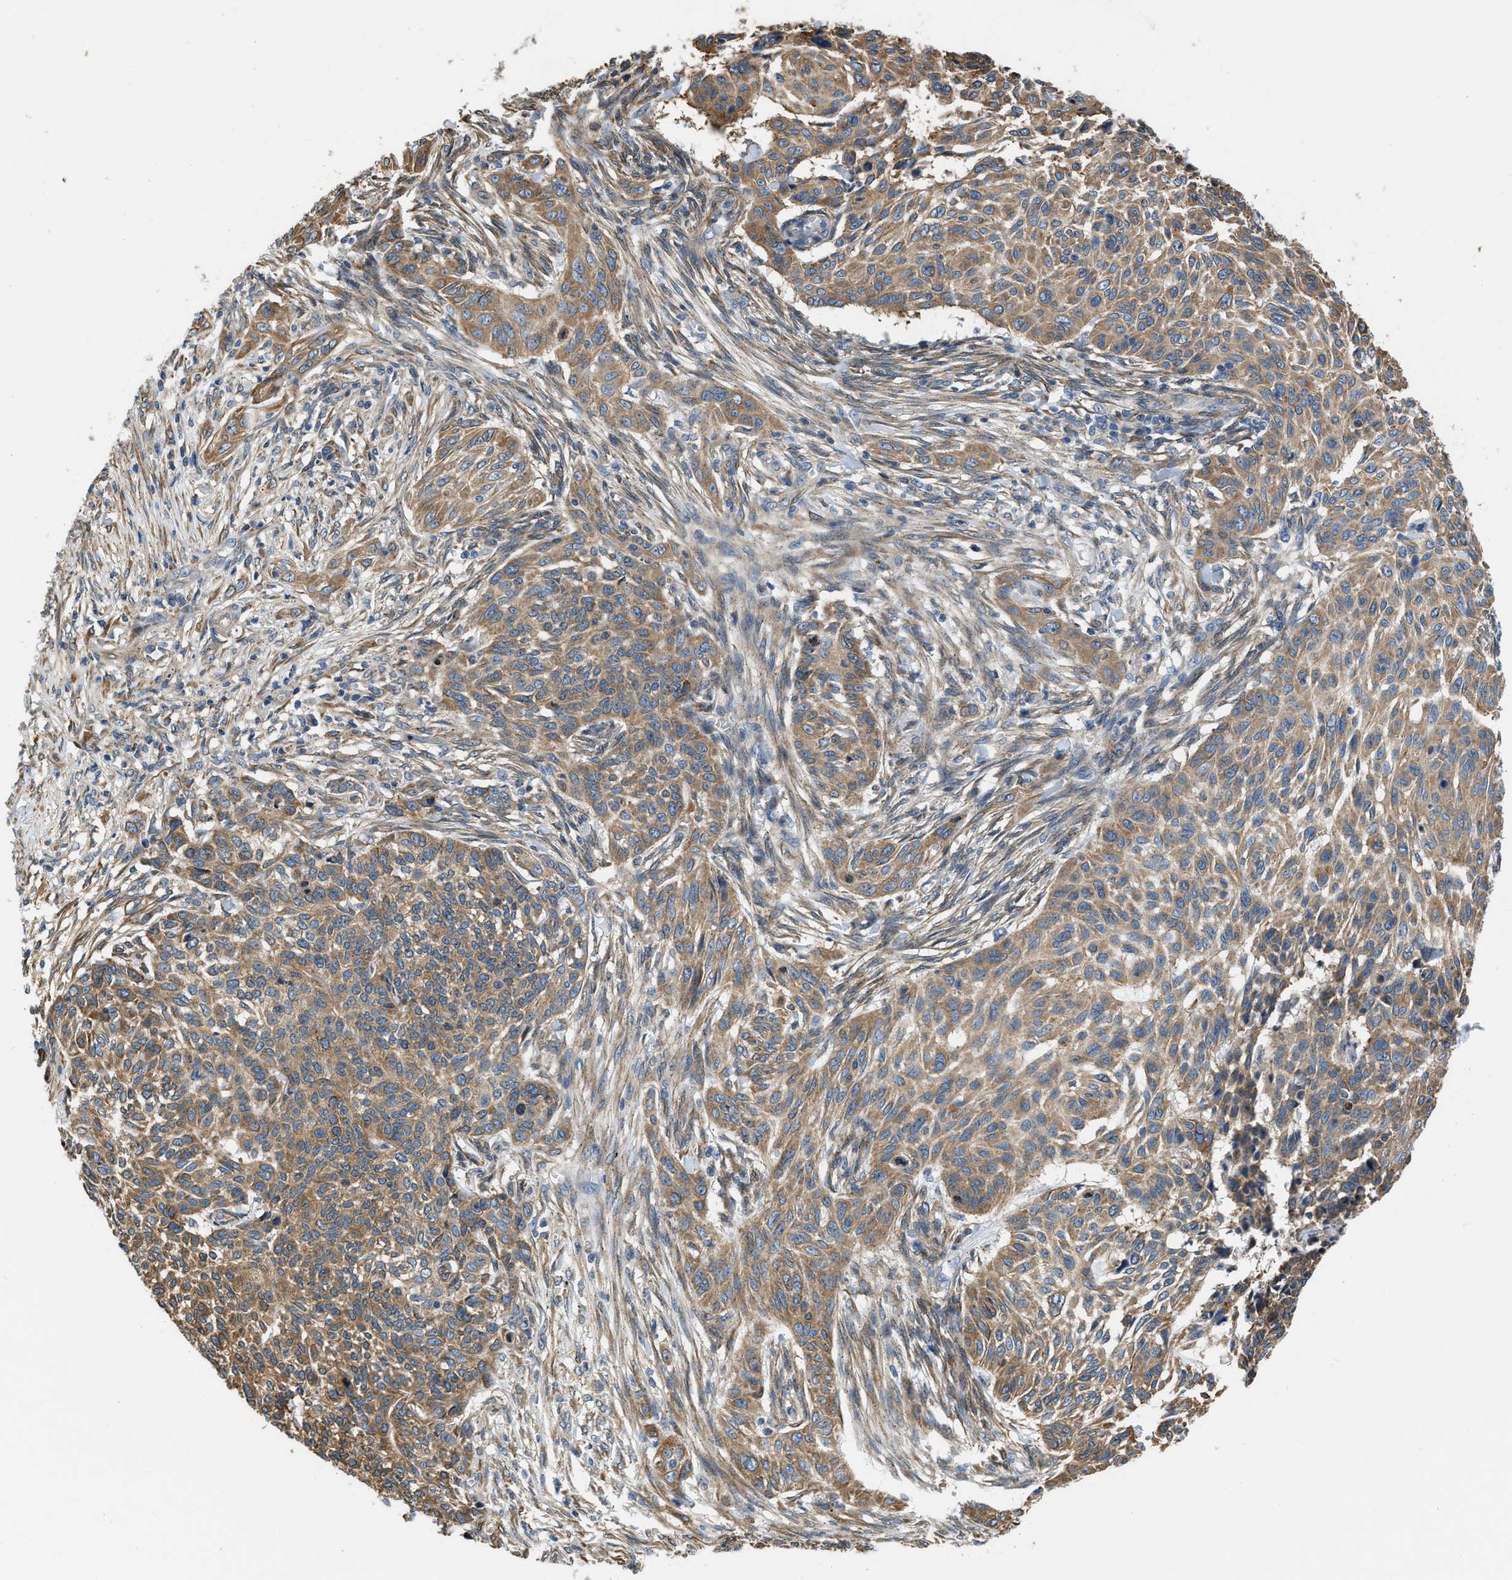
{"staining": {"intensity": "moderate", "quantity": ">75%", "location": "cytoplasmic/membranous"}, "tissue": "skin cancer", "cell_type": "Tumor cells", "image_type": "cancer", "snomed": [{"axis": "morphology", "description": "Basal cell carcinoma"}, {"axis": "topography", "description": "Skin"}], "caption": "IHC micrograph of skin cancer stained for a protein (brown), which reveals medium levels of moderate cytoplasmic/membranous expression in about >75% of tumor cells.", "gene": "ARL6IP5", "patient": {"sex": "male", "age": 85}}